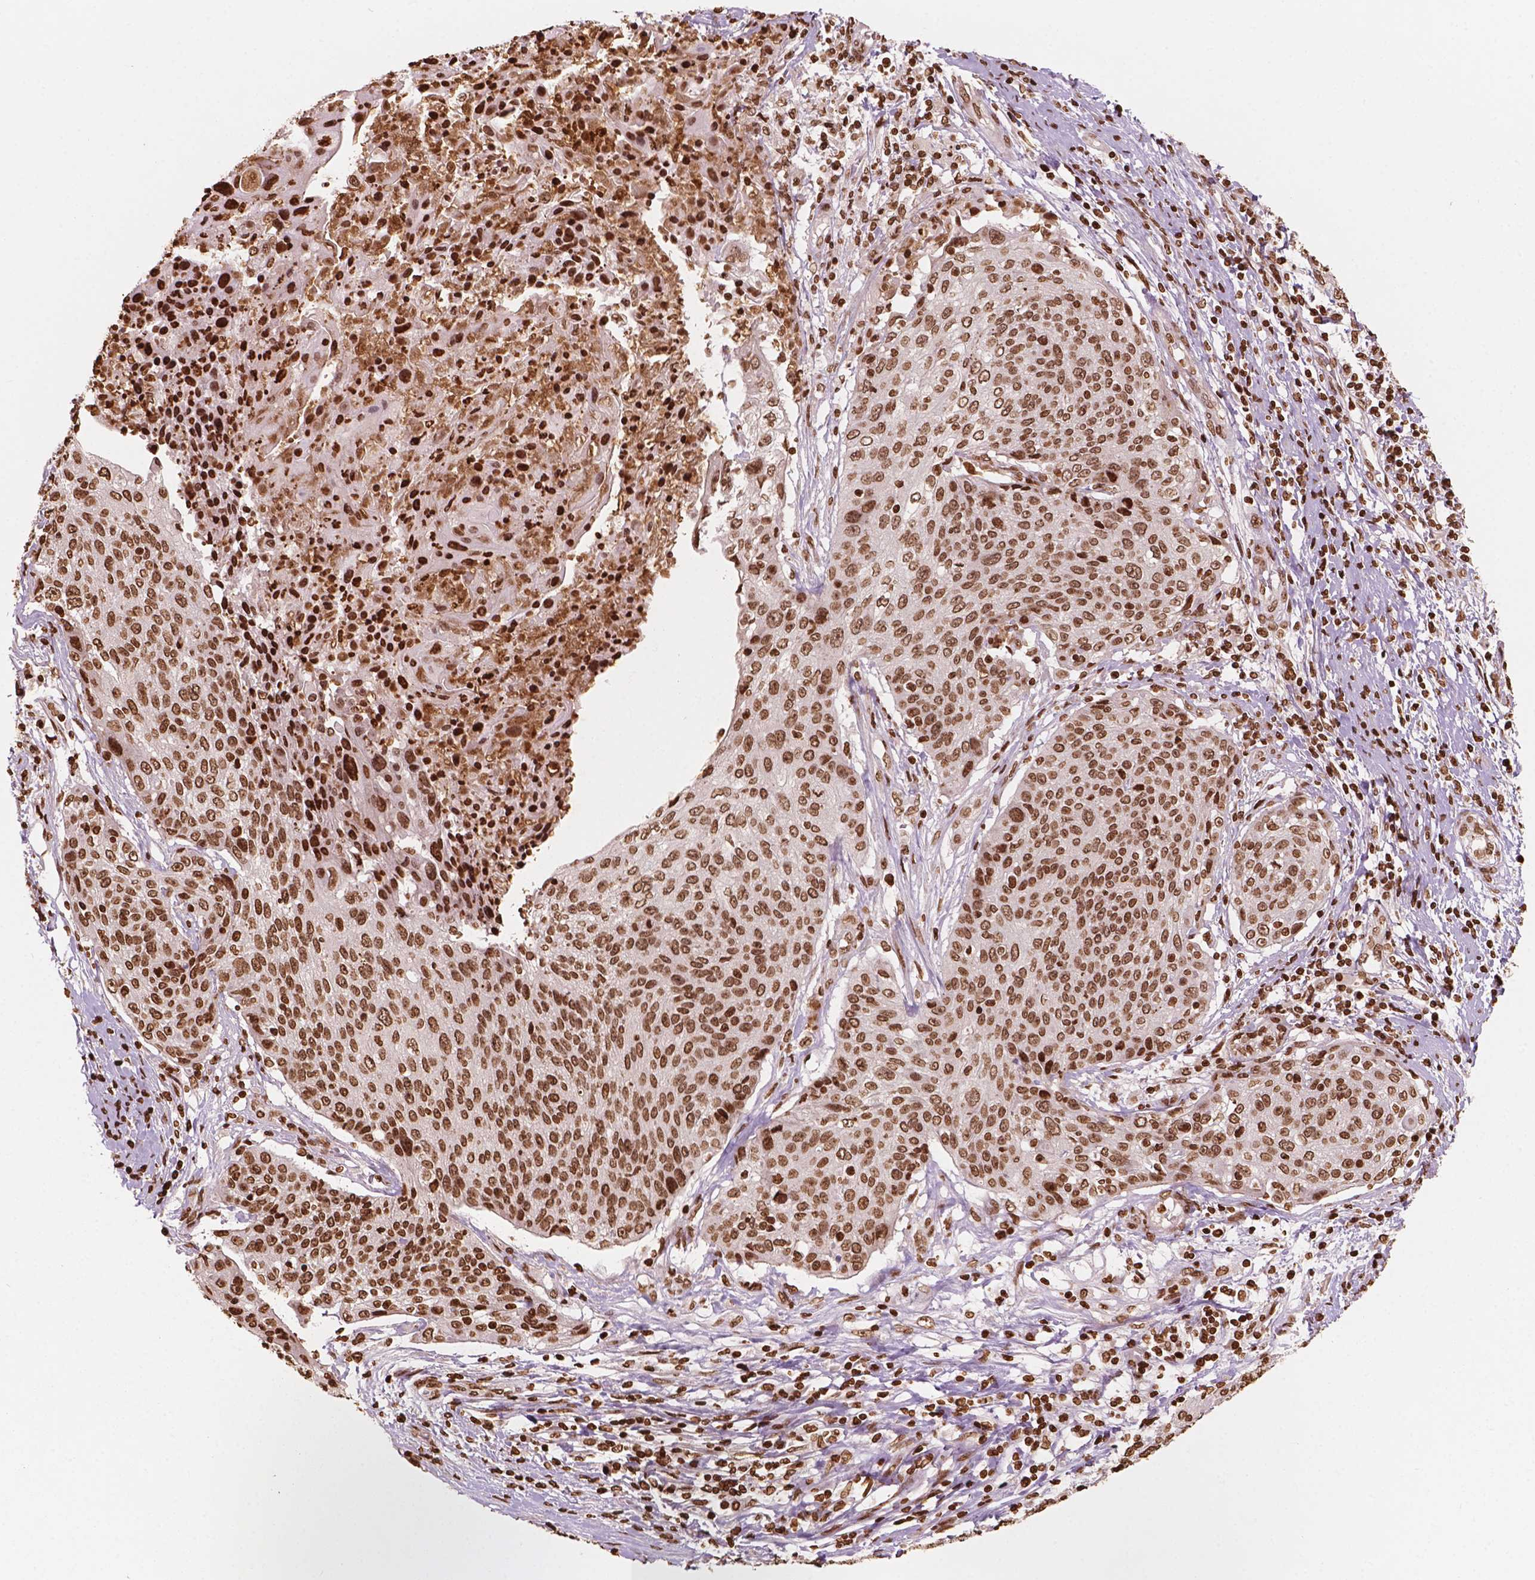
{"staining": {"intensity": "strong", "quantity": ">75%", "location": "nuclear"}, "tissue": "cervical cancer", "cell_type": "Tumor cells", "image_type": "cancer", "snomed": [{"axis": "morphology", "description": "Squamous cell carcinoma, NOS"}, {"axis": "topography", "description": "Cervix"}], "caption": "Cervical cancer (squamous cell carcinoma) stained with IHC displays strong nuclear positivity in about >75% of tumor cells.", "gene": "H3C7", "patient": {"sex": "female", "age": 31}}